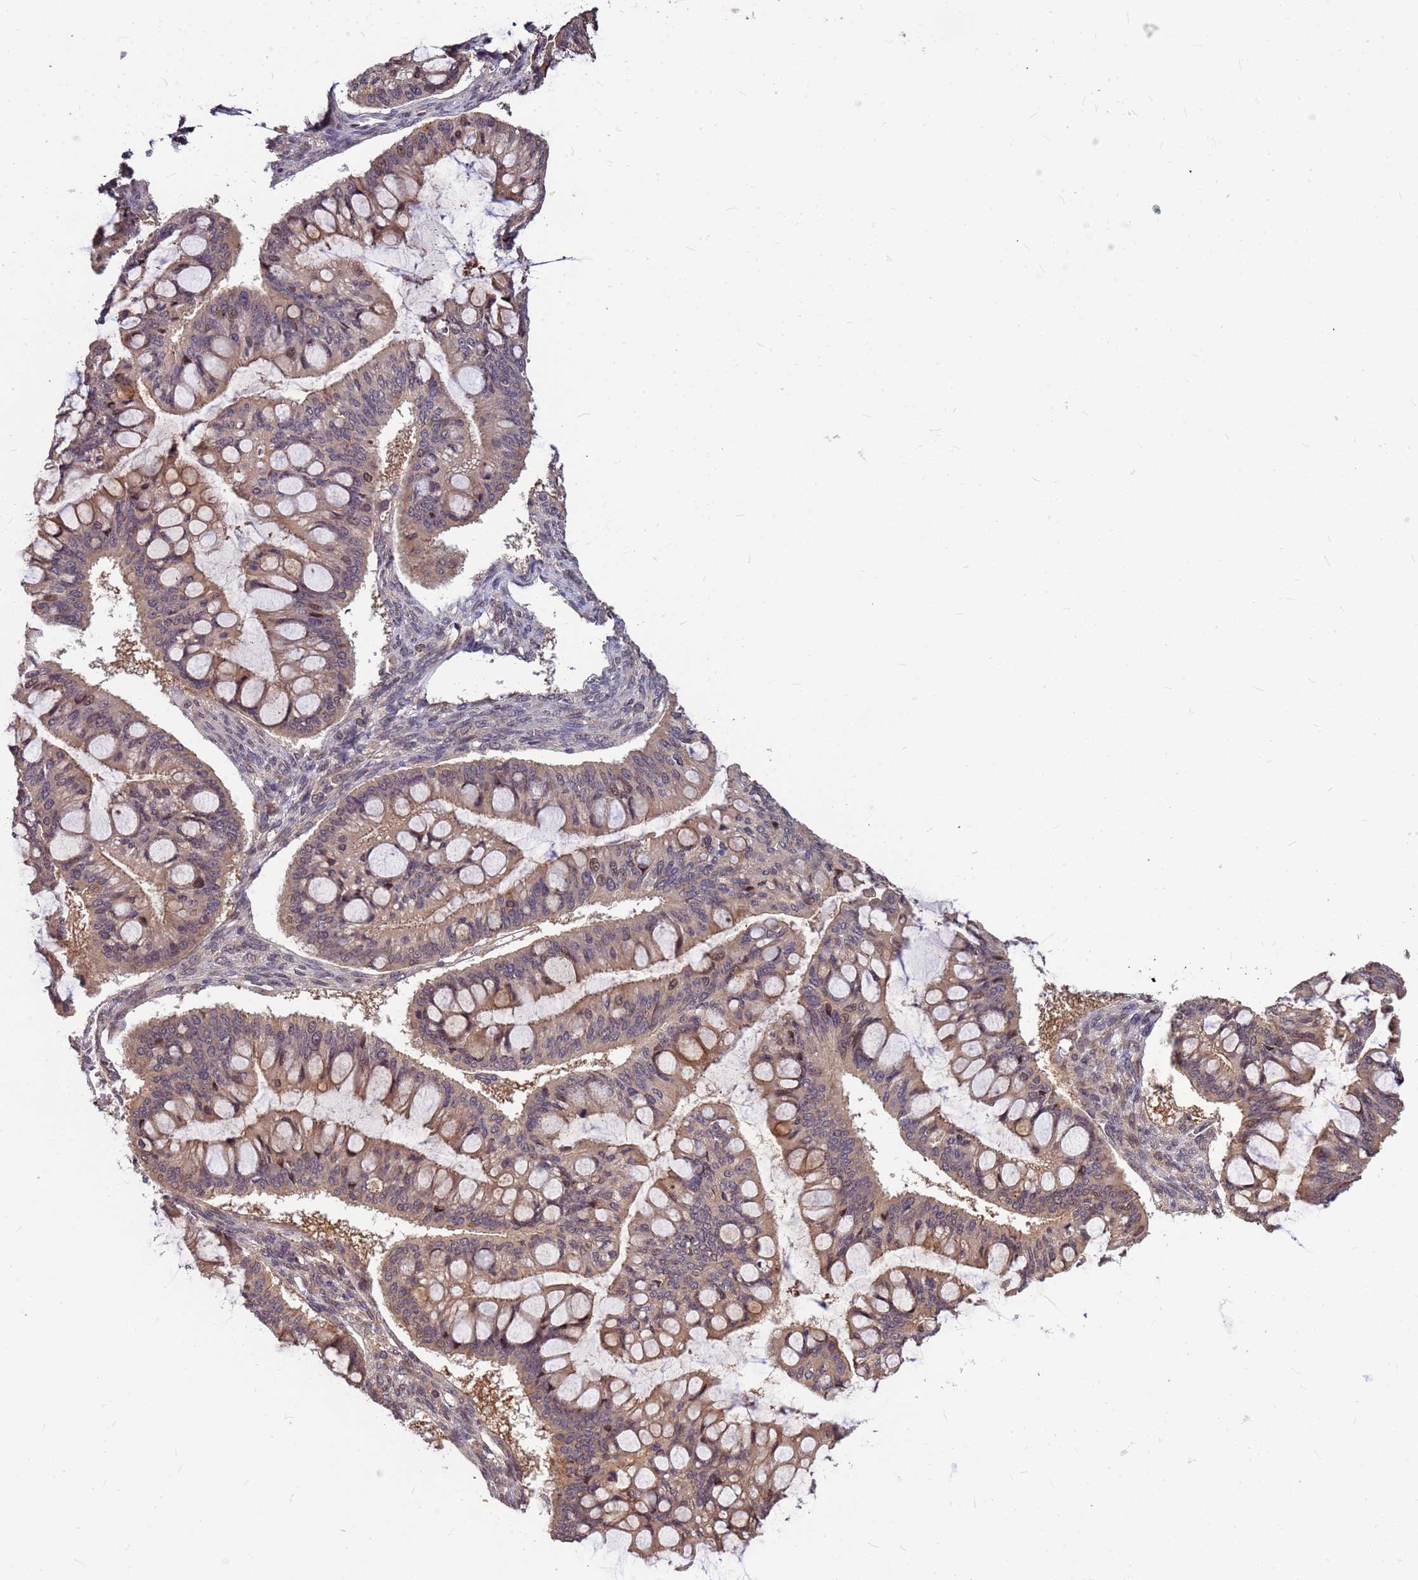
{"staining": {"intensity": "weak", "quantity": ">75%", "location": "cytoplasmic/membranous,nuclear"}, "tissue": "ovarian cancer", "cell_type": "Tumor cells", "image_type": "cancer", "snomed": [{"axis": "morphology", "description": "Cystadenocarcinoma, mucinous, NOS"}, {"axis": "topography", "description": "Ovary"}], "caption": "A micrograph of ovarian mucinous cystadenocarcinoma stained for a protein shows weak cytoplasmic/membranous and nuclear brown staining in tumor cells.", "gene": "DUS4L", "patient": {"sex": "female", "age": 73}}